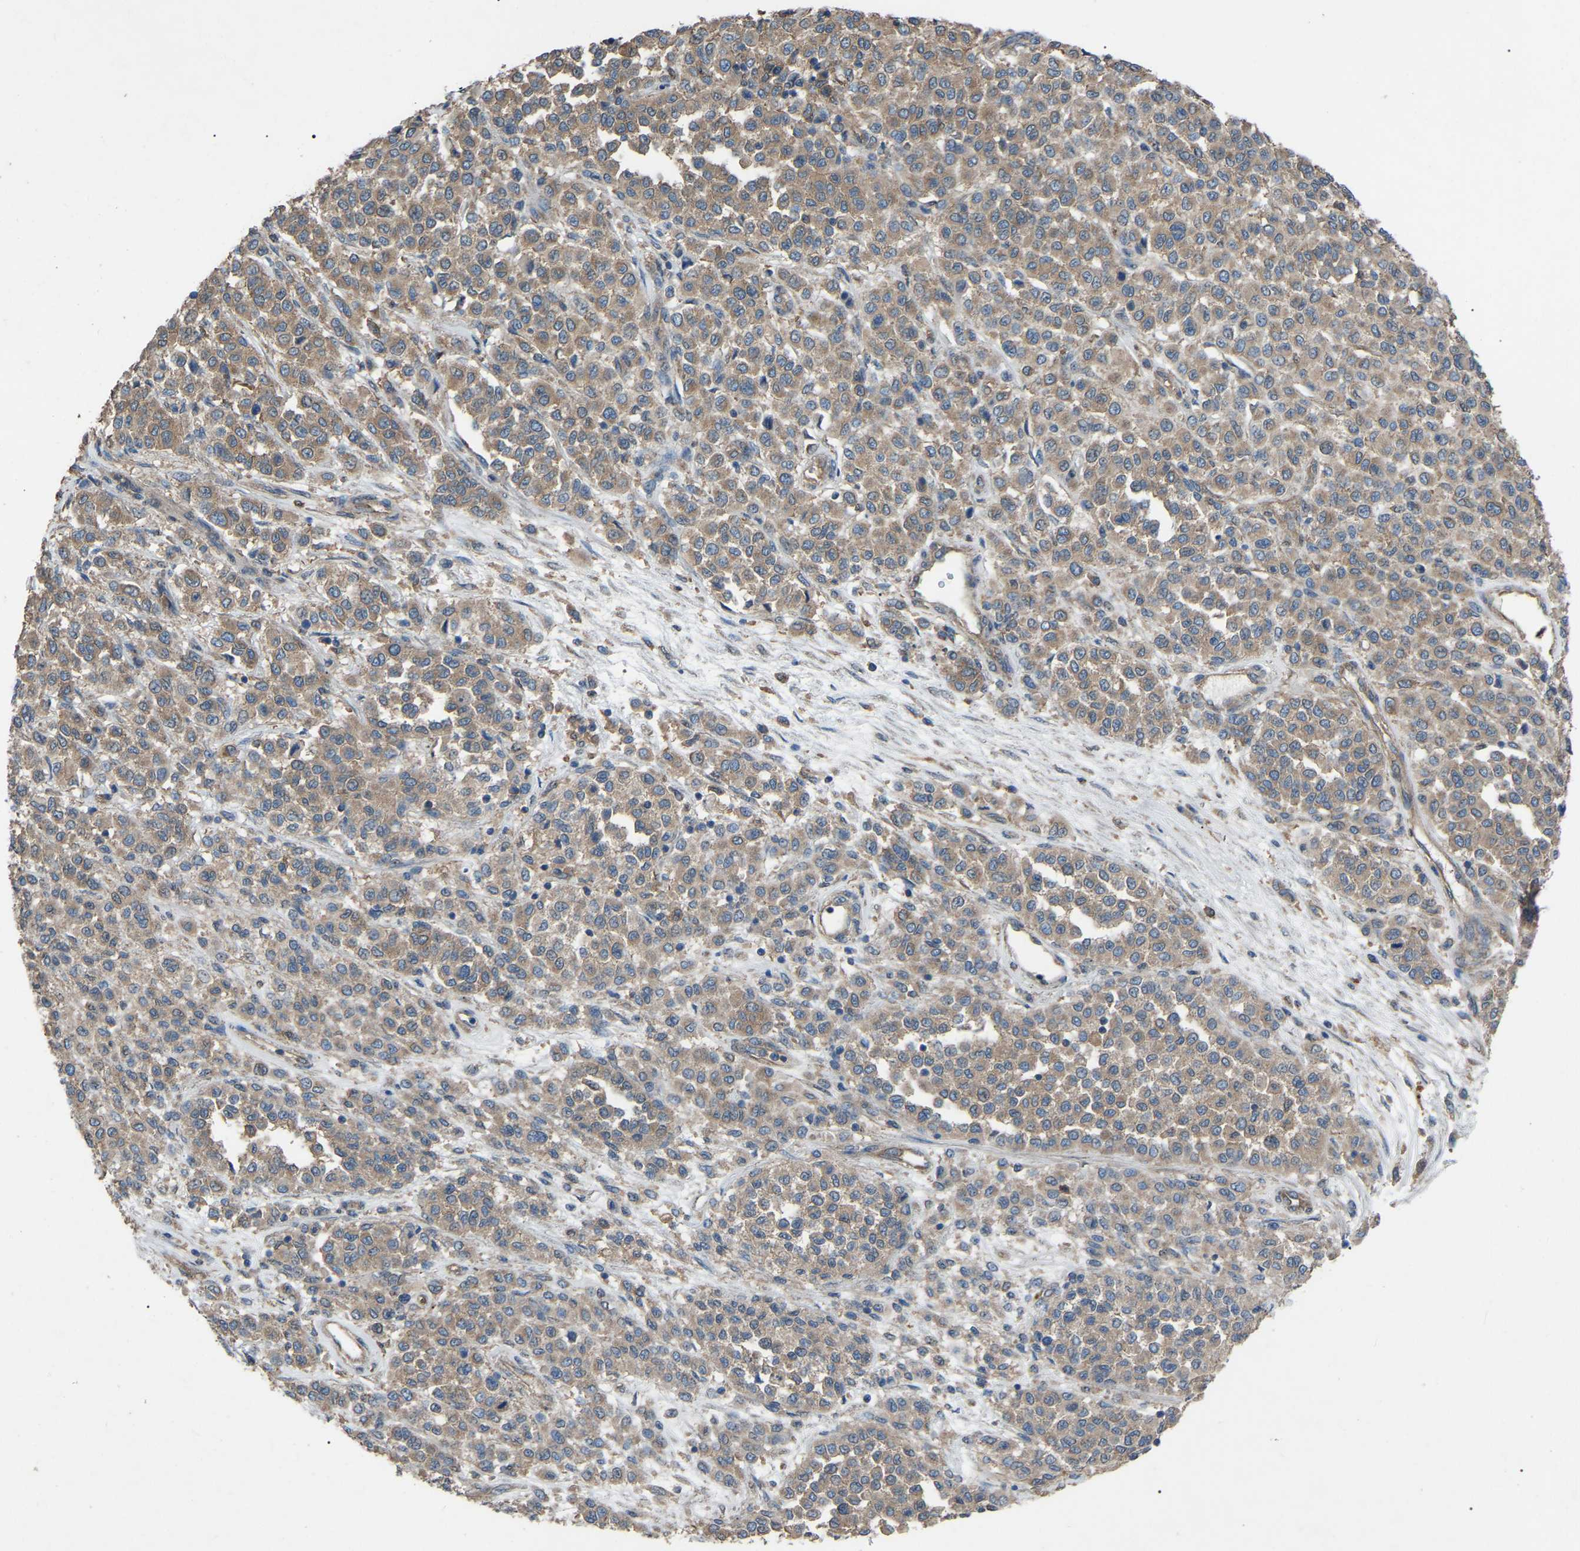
{"staining": {"intensity": "moderate", "quantity": ">75%", "location": "cytoplasmic/membranous"}, "tissue": "melanoma", "cell_type": "Tumor cells", "image_type": "cancer", "snomed": [{"axis": "morphology", "description": "Malignant melanoma, Metastatic site"}, {"axis": "topography", "description": "Pancreas"}], "caption": "Malignant melanoma (metastatic site) stained with immunohistochemistry (IHC) reveals moderate cytoplasmic/membranous positivity in about >75% of tumor cells. Nuclei are stained in blue.", "gene": "AIMP1", "patient": {"sex": "female", "age": 30}}